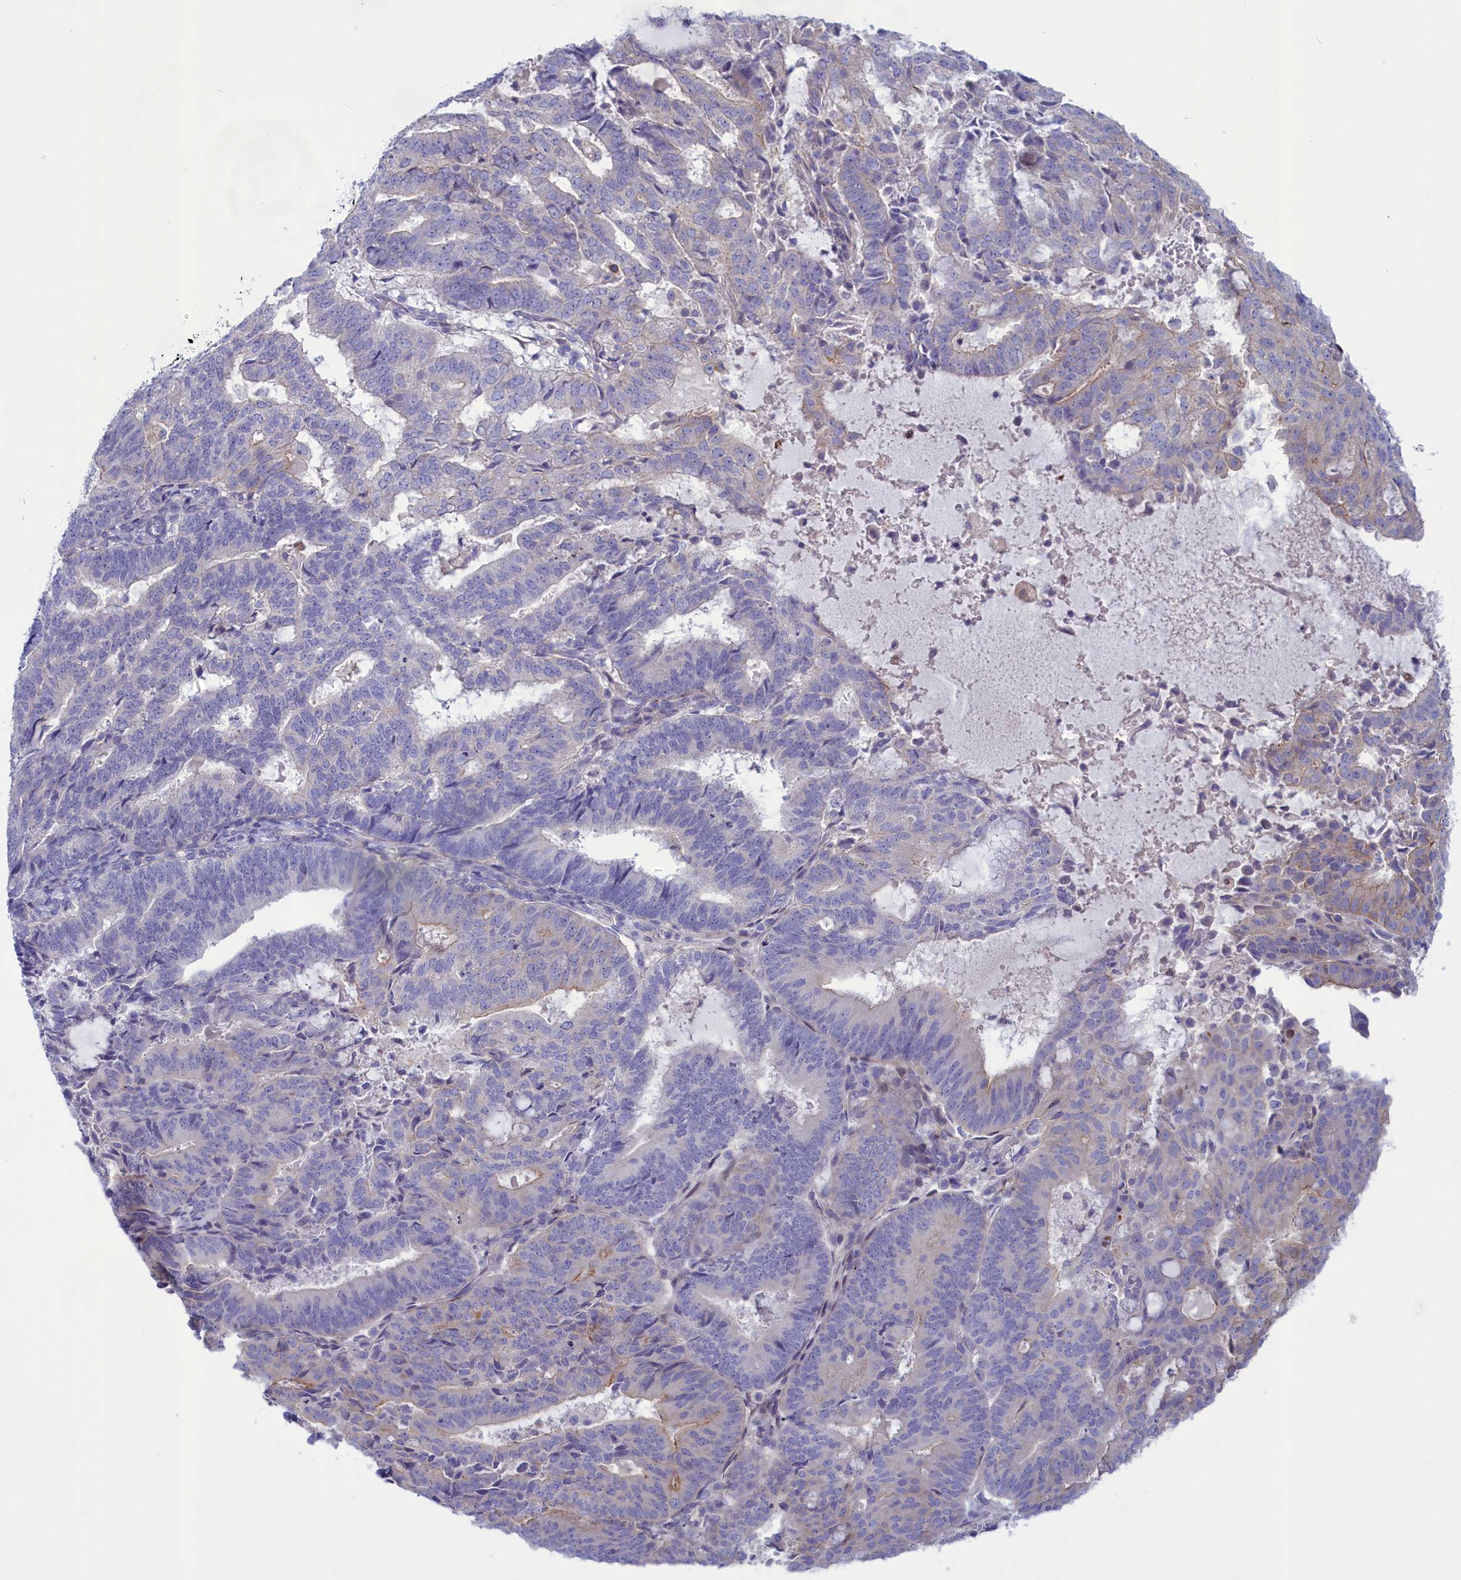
{"staining": {"intensity": "negative", "quantity": "none", "location": "none"}, "tissue": "endometrial cancer", "cell_type": "Tumor cells", "image_type": "cancer", "snomed": [{"axis": "morphology", "description": "Adenocarcinoma, NOS"}, {"axis": "topography", "description": "Endometrium"}], "caption": "Image shows no protein positivity in tumor cells of endometrial cancer (adenocarcinoma) tissue.", "gene": "CORO2A", "patient": {"sex": "female", "age": 70}}